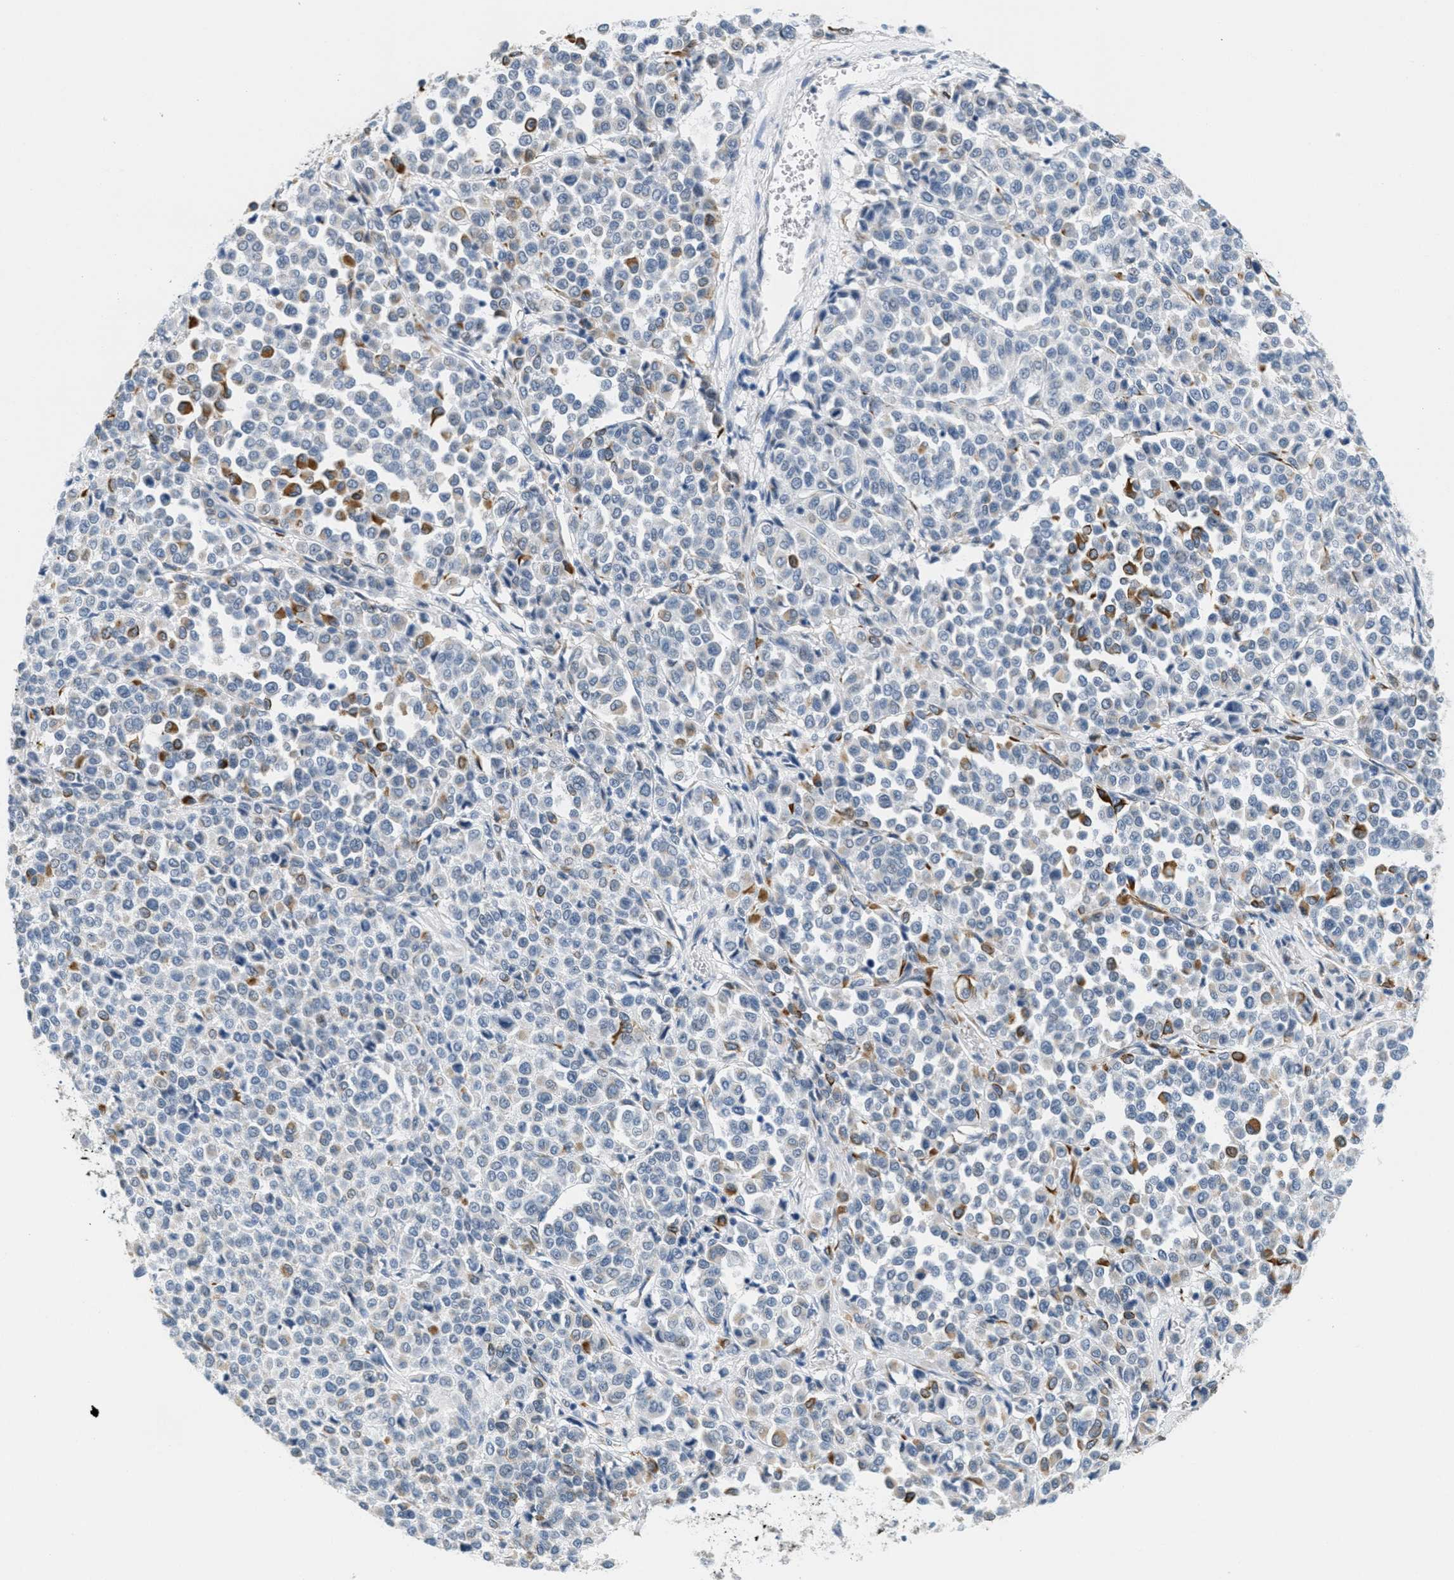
{"staining": {"intensity": "moderate", "quantity": "<25%", "location": "cytoplasmic/membranous"}, "tissue": "melanoma", "cell_type": "Tumor cells", "image_type": "cancer", "snomed": [{"axis": "morphology", "description": "Malignant melanoma, Metastatic site"}, {"axis": "topography", "description": "Pancreas"}], "caption": "Immunohistochemical staining of human malignant melanoma (metastatic site) exhibits low levels of moderate cytoplasmic/membranous protein positivity in approximately <25% of tumor cells.", "gene": "HS3ST2", "patient": {"sex": "female", "age": 30}}